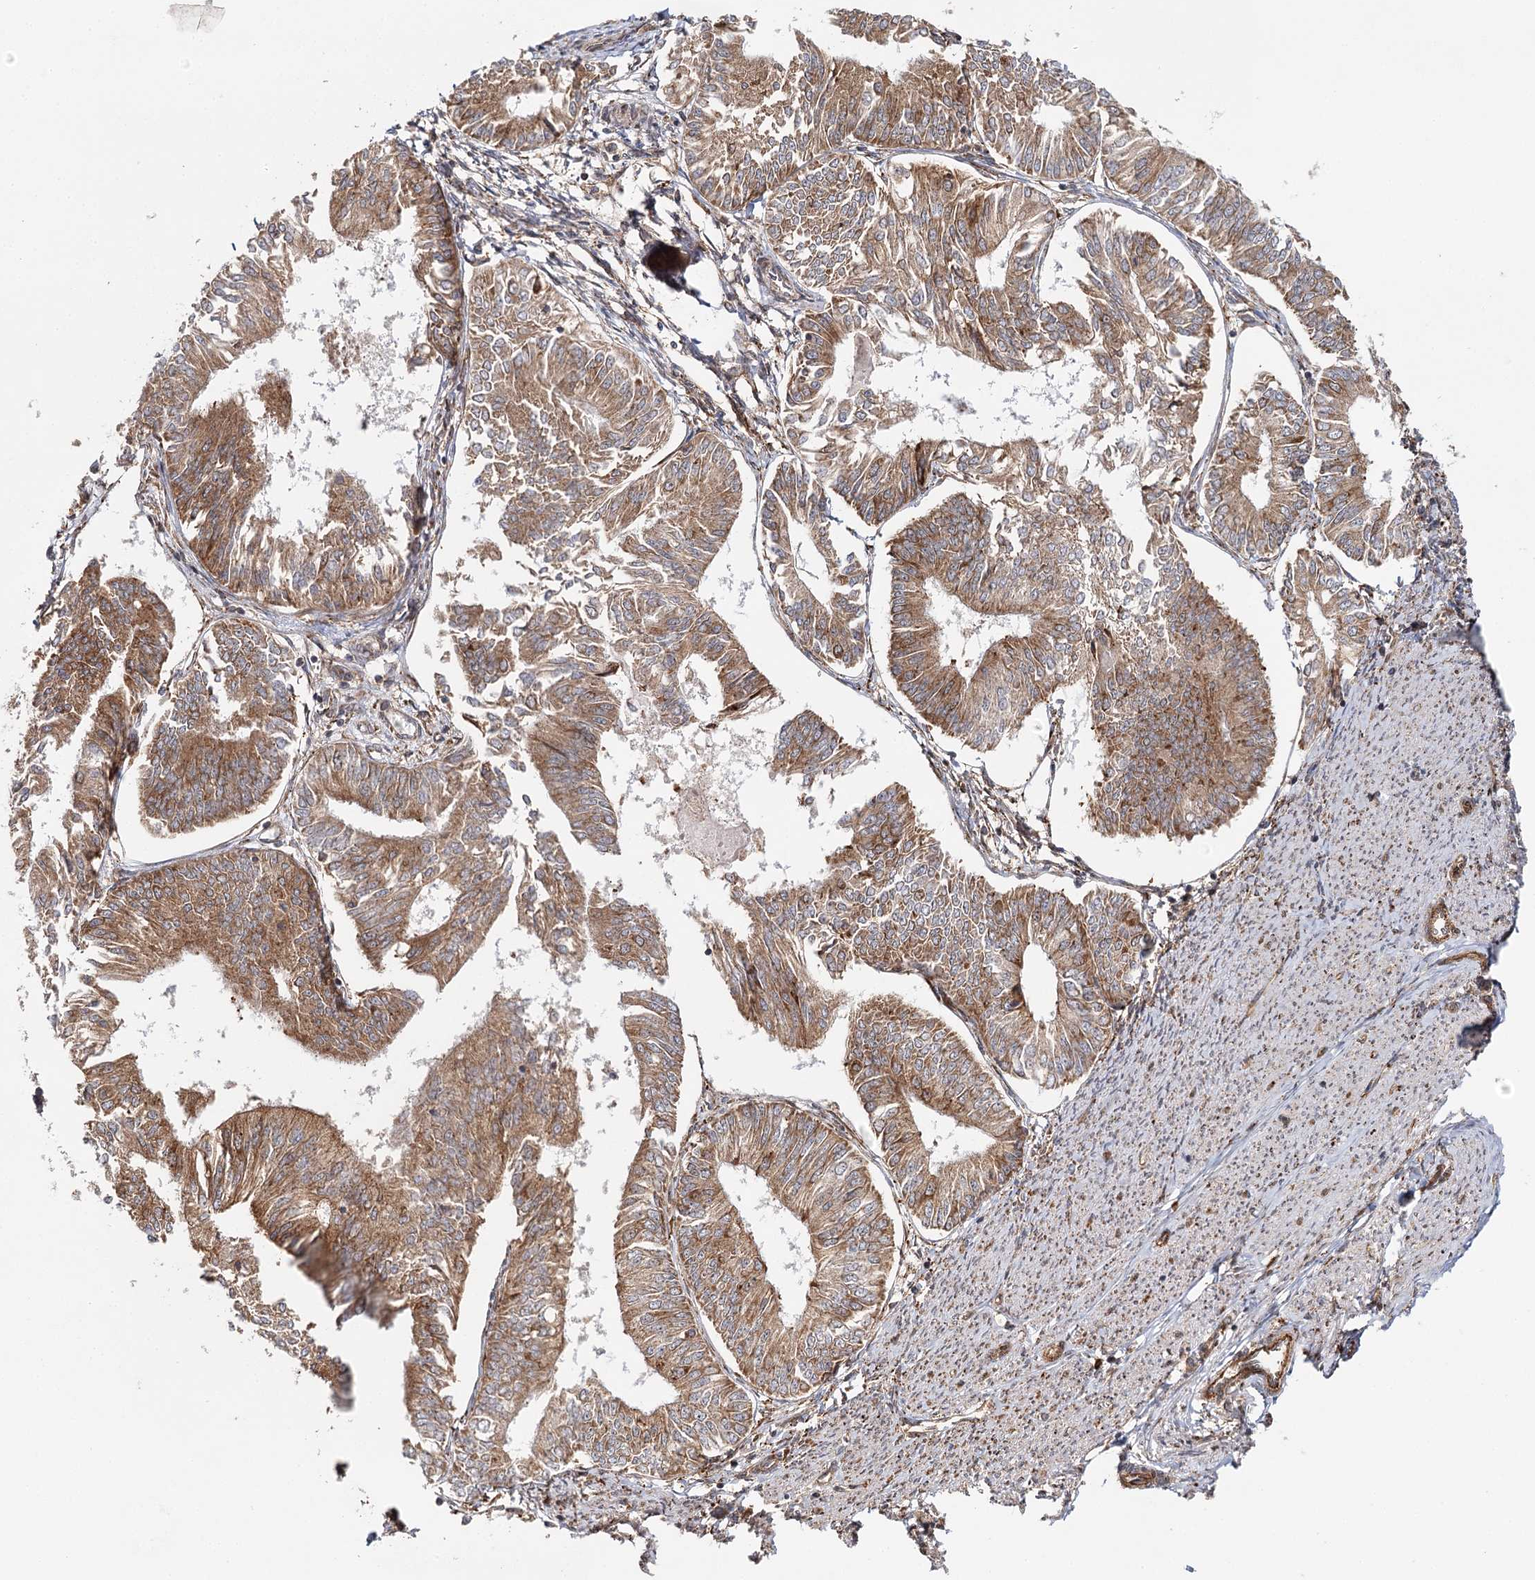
{"staining": {"intensity": "moderate", "quantity": ">75%", "location": "cytoplasmic/membranous"}, "tissue": "endometrial cancer", "cell_type": "Tumor cells", "image_type": "cancer", "snomed": [{"axis": "morphology", "description": "Adenocarcinoma, NOS"}, {"axis": "topography", "description": "Endometrium"}], "caption": "A medium amount of moderate cytoplasmic/membranous positivity is present in about >75% of tumor cells in endometrial adenocarcinoma tissue.", "gene": "MKNK1", "patient": {"sex": "female", "age": 58}}